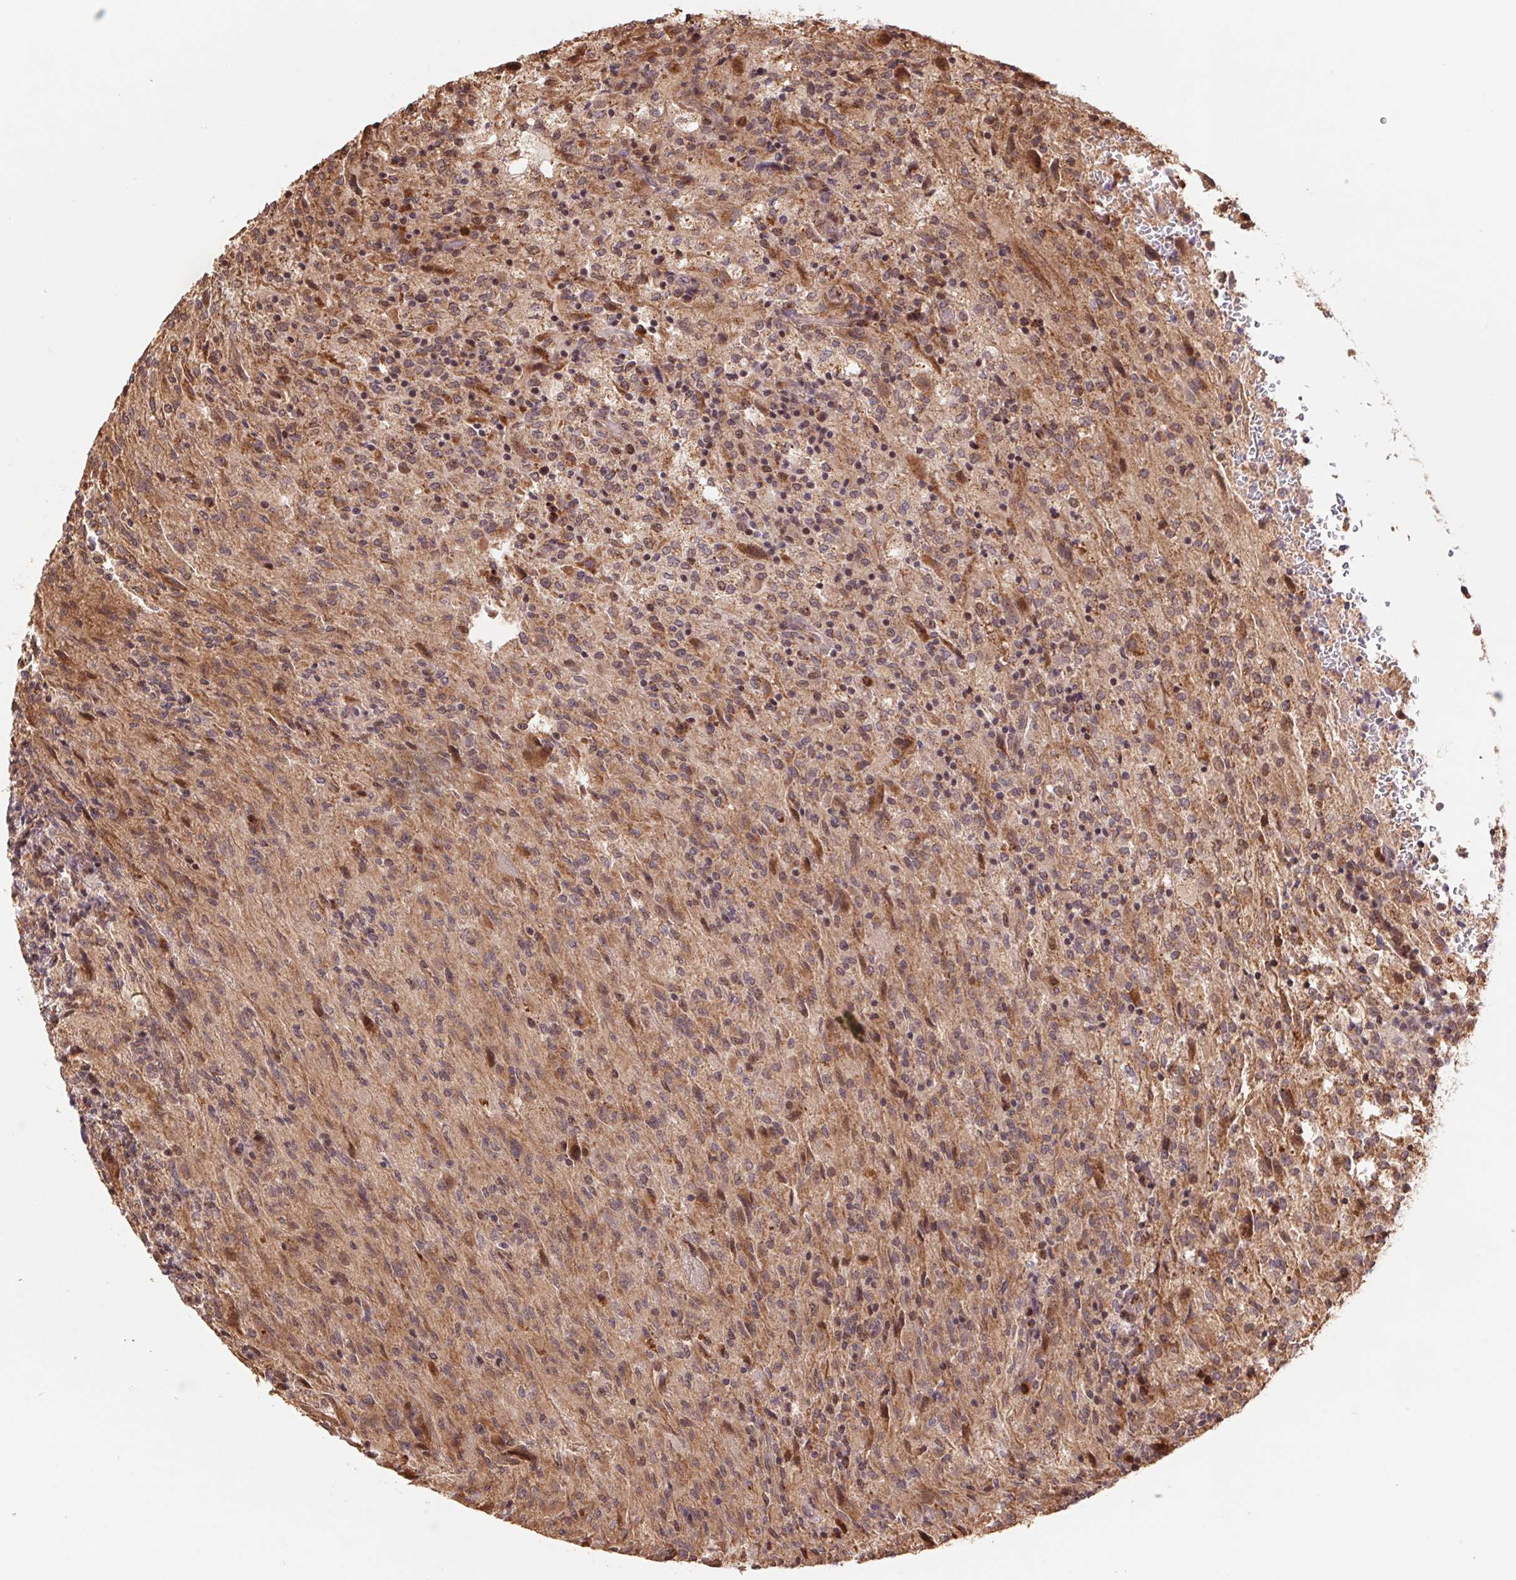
{"staining": {"intensity": "moderate", "quantity": "25%-75%", "location": "cytoplasmic/membranous,nuclear"}, "tissue": "glioma", "cell_type": "Tumor cells", "image_type": "cancer", "snomed": [{"axis": "morphology", "description": "Glioma, malignant, High grade"}, {"axis": "topography", "description": "Brain"}], "caption": "High-grade glioma (malignant) stained with a brown dye shows moderate cytoplasmic/membranous and nuclear positive staining in about 25%-75% of tumor cells.", "gene": "PDHA1", "patient": {"sex": "male", "age": 68}}